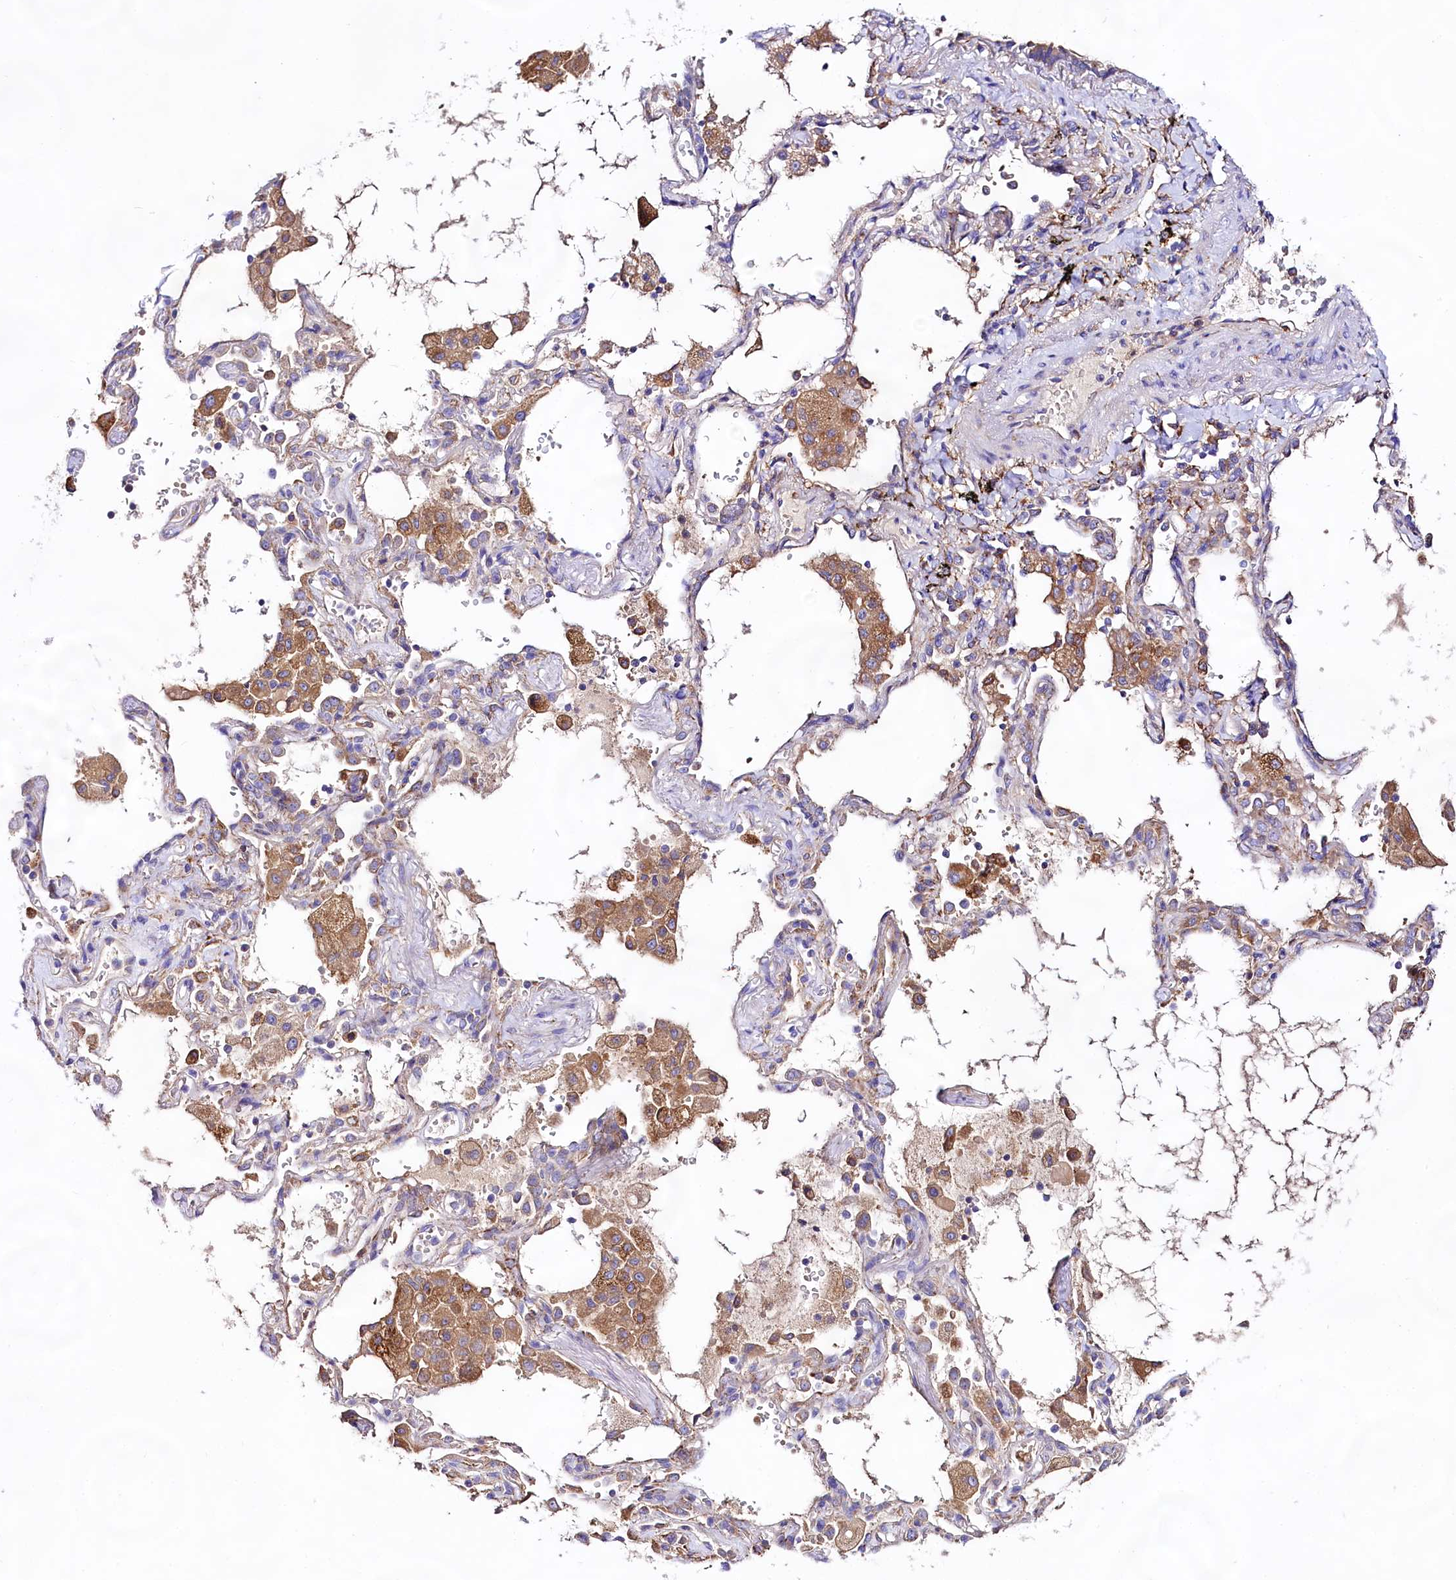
{"staining": {"intensity": "moderate", "quantity": ">75%", "location": "cytoplasmic/membranous"}, "tissue": "lung cancer", "cell_type": "Tumor cells", "image_type": "cancer", "snomed": [{"axis": "morphology", "description": "Squamous cell carcinoma, NOS"}, {"axis": "topography", "description": "Lung"}], "caption": "Squamous cell carcinoma (lung) was stained to show a protein in brown. There is medium levels of moderate cytoplasmic/membranous positivity in approximately >75% of tumor cells.", "gene": "DMXL2", "patient": {"sex": "female", "age": 73}}